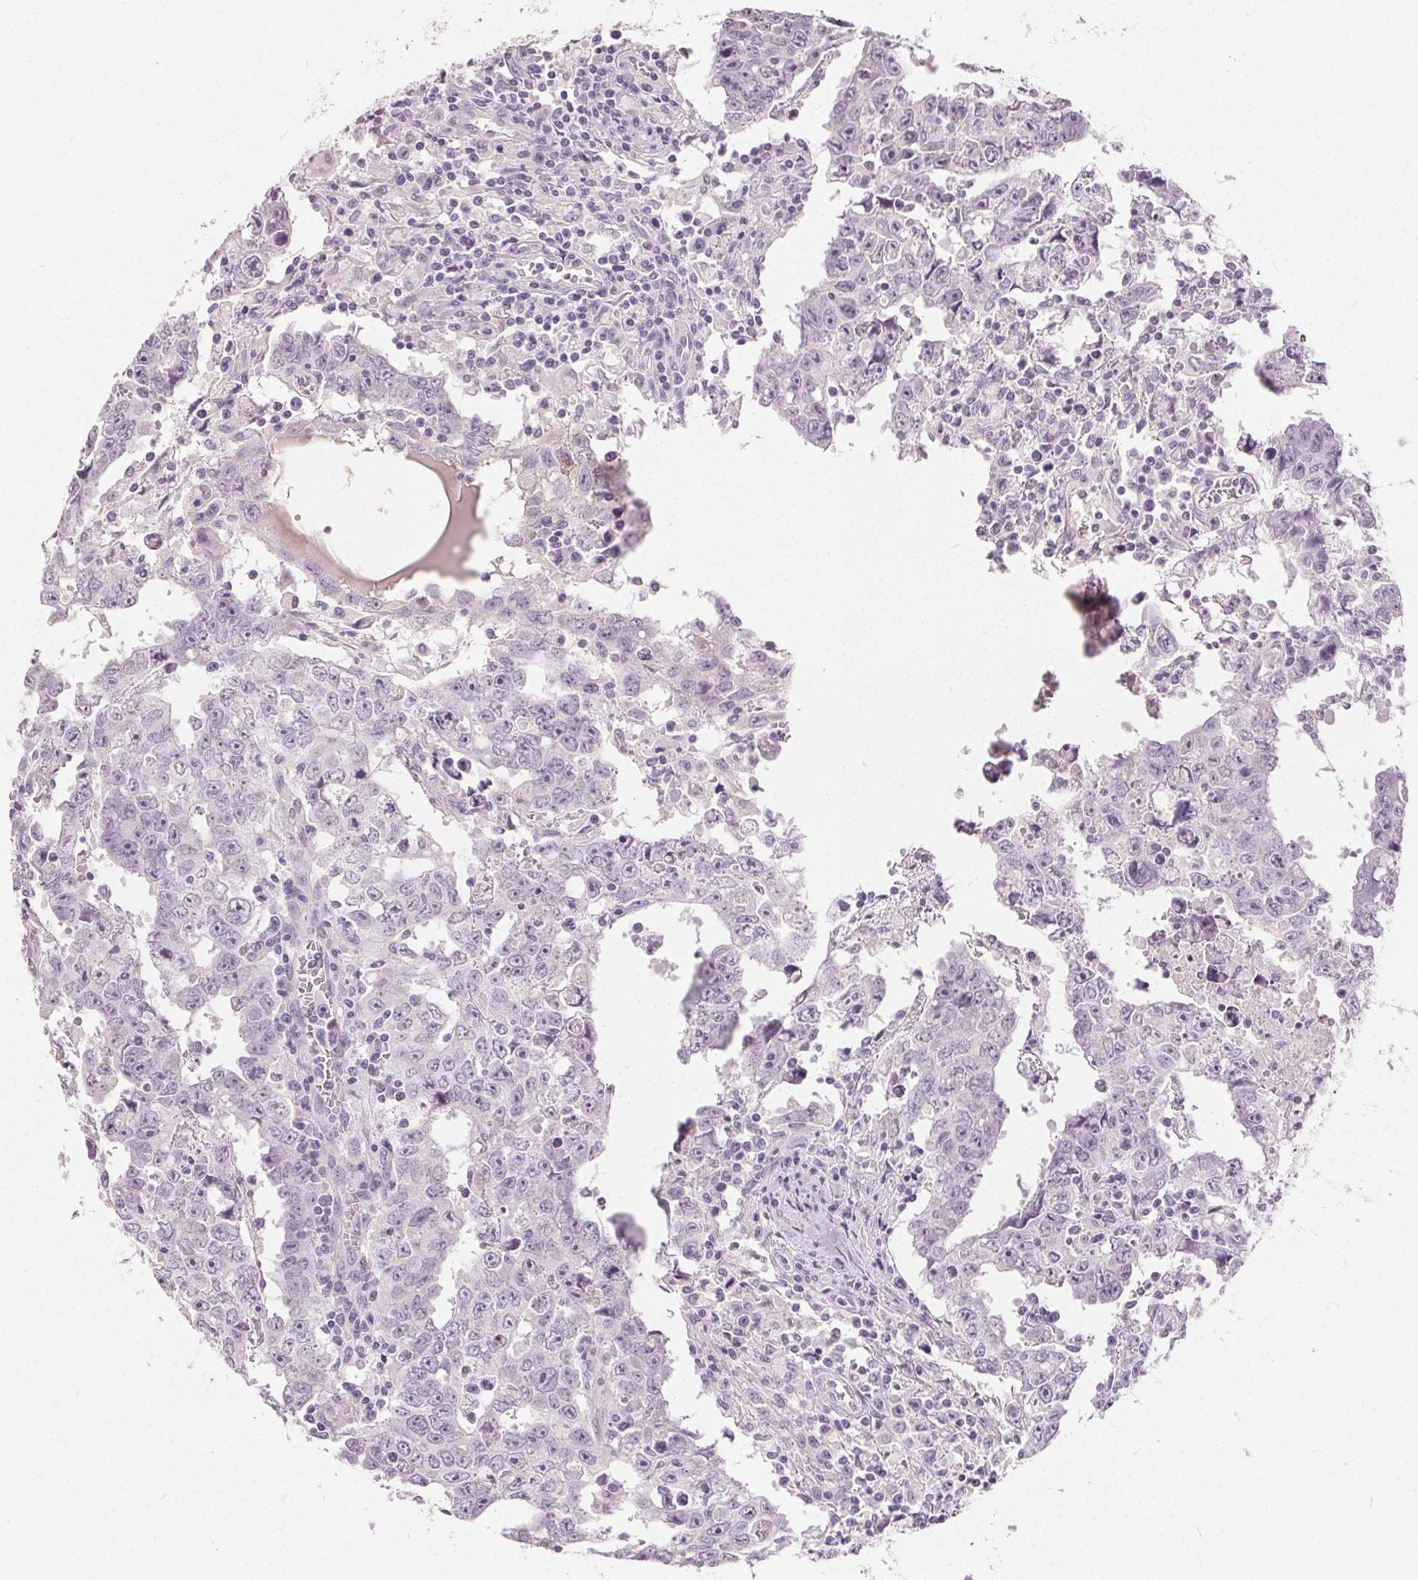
{"staining": {"intensity": "negative", "quantity": "none", "location": "none"}, "tissue": "testis cancer", "cell_type": "Tumor cells", "image_type": "cancer", "snomed": [{"axis": "morphology", "description": "Carcinoma, Embryonal, NOS"}, {"axis": "topography", "description": "Testis"}], "caption": "Tumor cells show no significant protein expression in embryonal carcinoma (testis). (DAB (3,3'-diaminobenzidine) IHC visualized using brightfield microscopy, high magnification).", "gene": "CA12", "patient": {"sex": "male", "age": 22}}